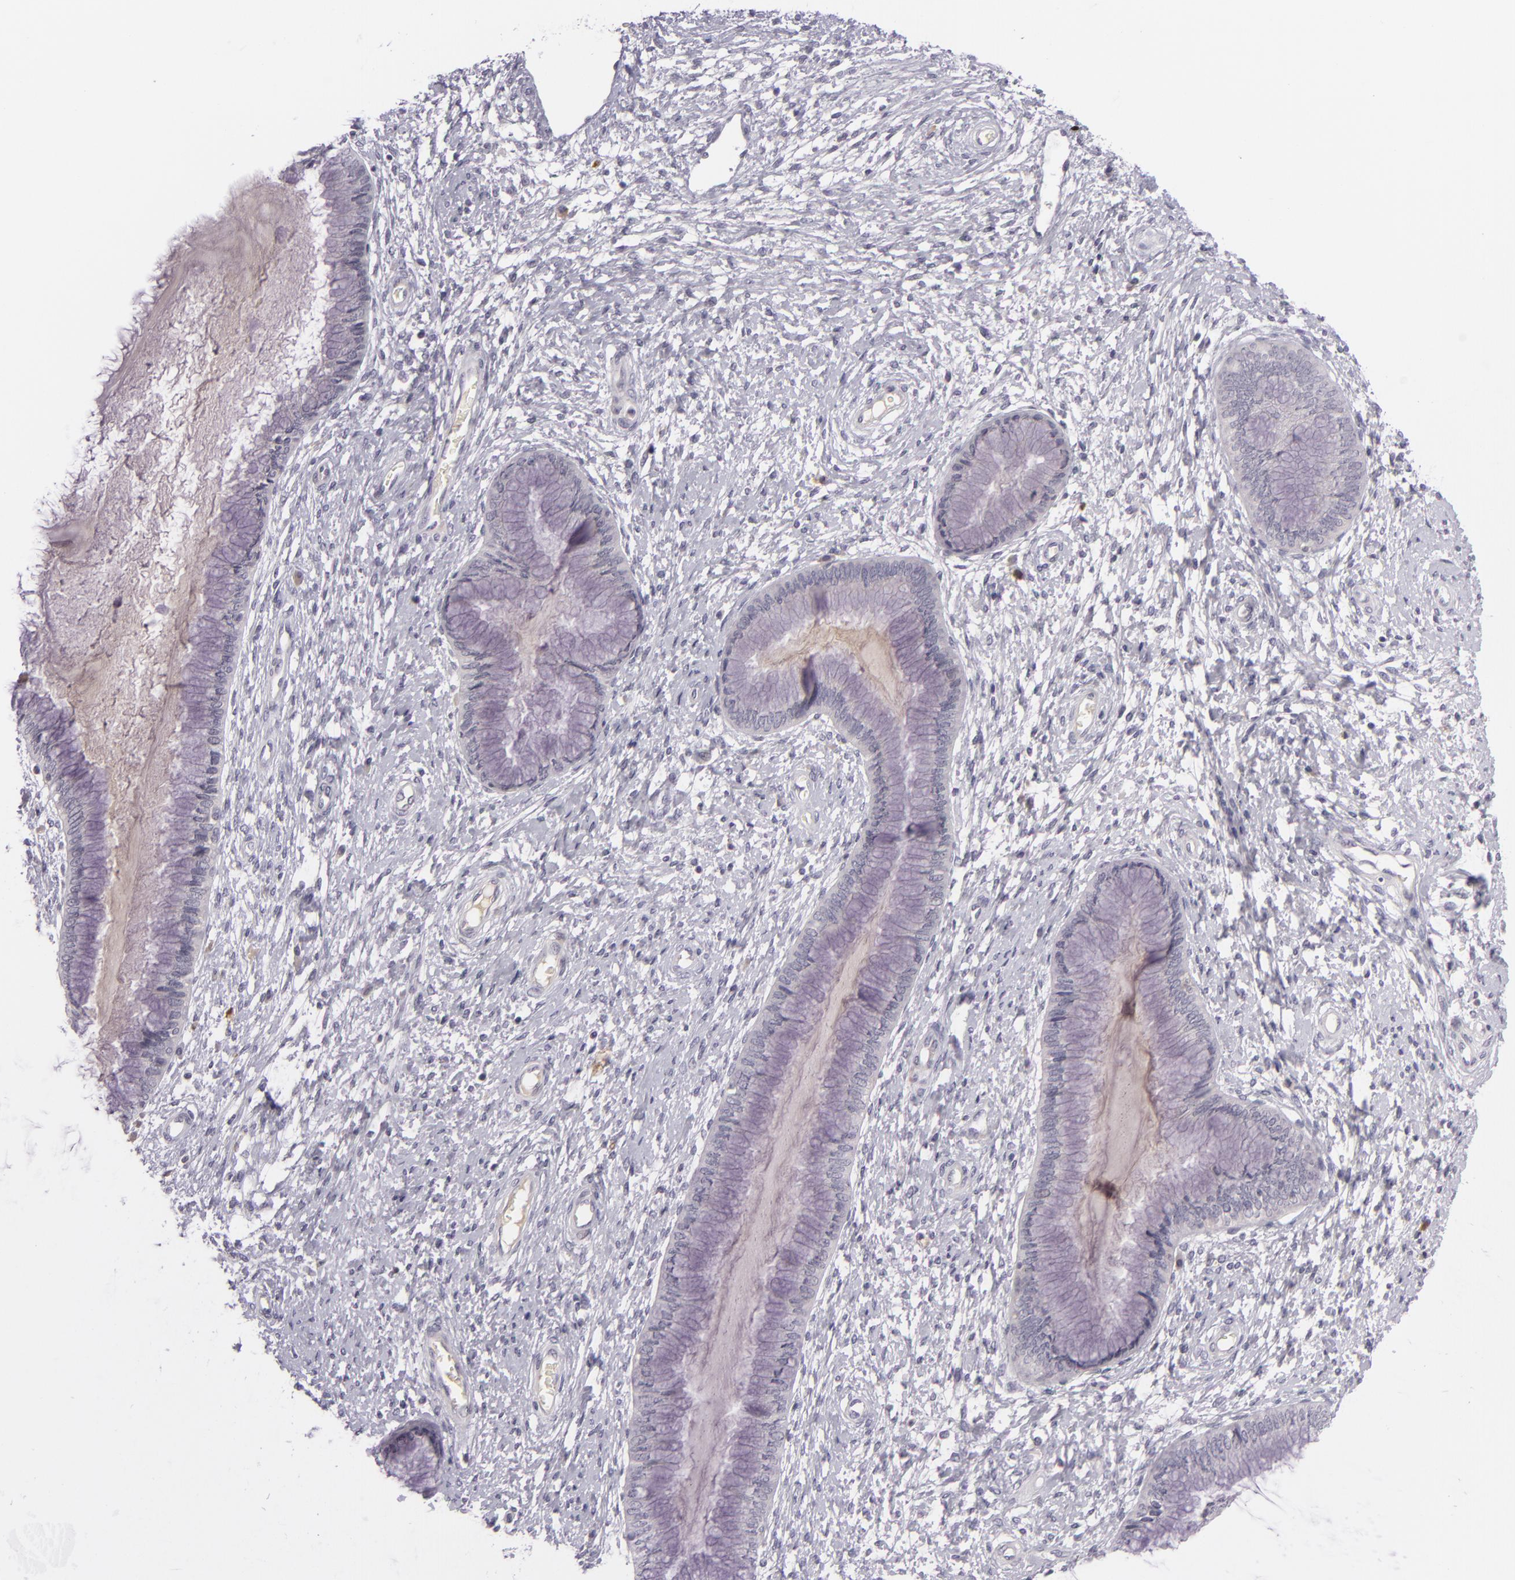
{"staining": {"intensity": "negative", "quantity": "none", "location": "none"}, "tissue": "cervix", "cell_type": "Glandular cells", "image_type": "normal", "snomed": [{"axis": "morphology", "description": "Normal tissue, NOS"}, {"axis": "topography", "description": "Cervix"}], "caption": "This histopathology image is of unremarkable cervix stained with immunohistochemistry to label a protein in brown with the nuclei are counter-stained blue. There is no positivity in glandular cells. Nuclei are stained in blue.", "gene": "DAG1", "patient": {"sex": "female", "age": 27}}